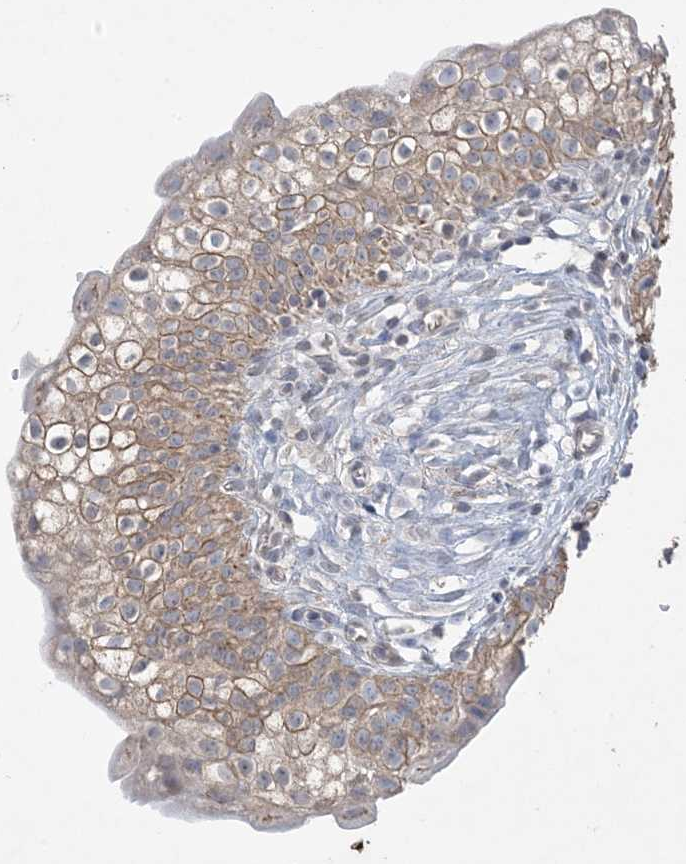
{"staining": {"intensity": "weak", "quantity": ">75%", "location": "cytoplasmic/membranous"}, "tissue": "urinary bladder", "cell_type": "Urothelial cells", "image_type": "normal", "snomed": [{"axis": "morphology", "description": "Normal tissue, NOS"}, {"axis": "topography", "description": "Urinary bladder"}], "caption": "High-power microscopy captured an IHC image of normal urinary bladder, revealing weak cytoplasmic/membranous positivity in about >75% of urothelial cells. The staining was performed using DAB (3,3'-diaminobenzidine), with brown indicating positive protein expression. Nuclei are stained blue with hematoxylin.", "gene": "XRN1", "patient": {"sex": "male", "age": 55}}